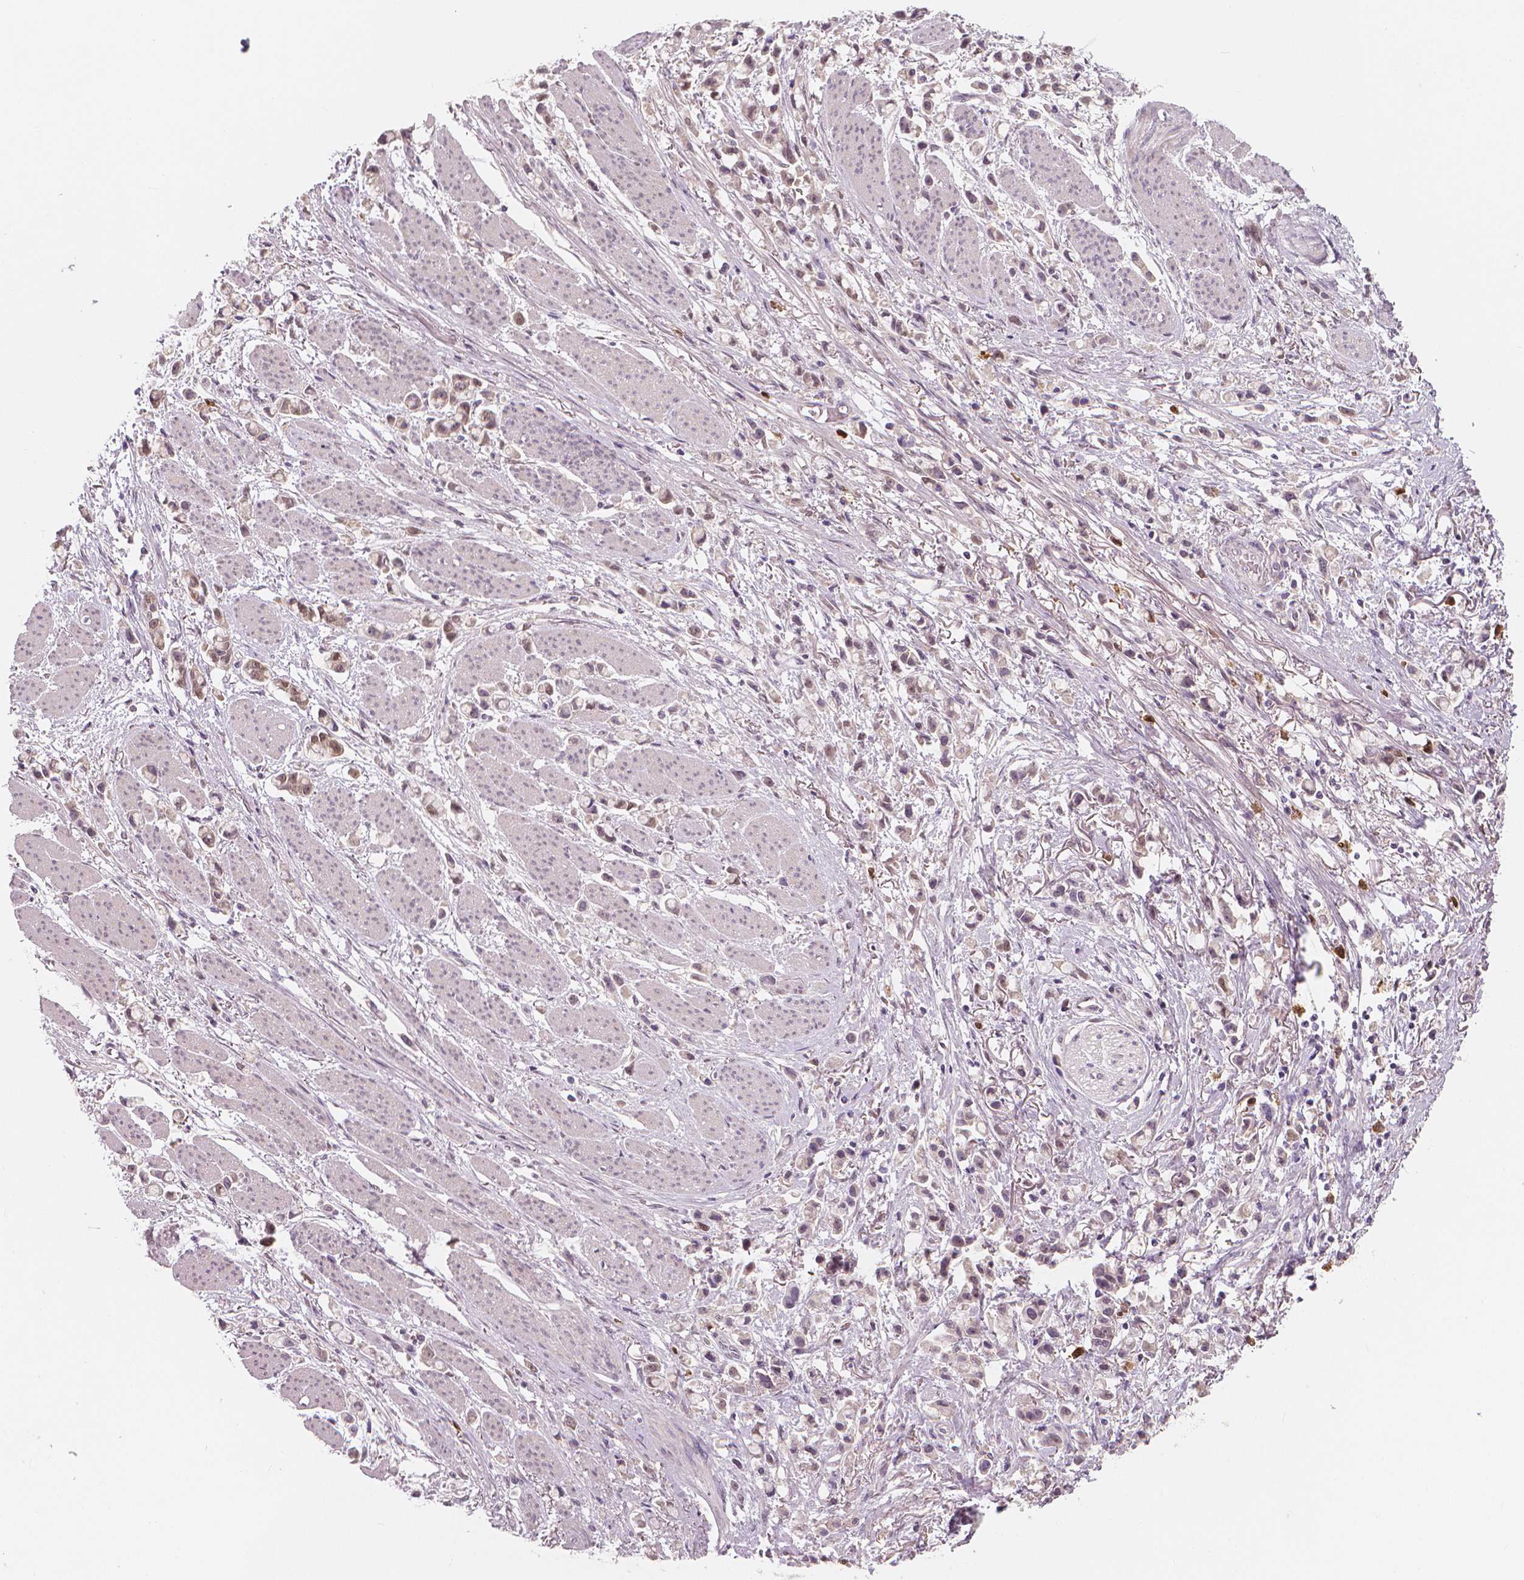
{"staining": {"intensity": "weak", "quantity": "<25%", "location": "cytoplasmic/membranous,nuclear"}, "tissue": "stomach cancer", "cell_type": "Tumor cells", "image_type": "cancer", "snomed": [{"axis": "morphology", "description": "Adenocarcinoma, NOS"}, {"axis": "topography", "description": "Stomach"}], "caption": "Human stomach adenocarcinoma stained for a protein using immunohistochemistry displays no expression in tumor cells.", "gene": "RNASE7", "patient": {"sex": "female", "age": 81}}